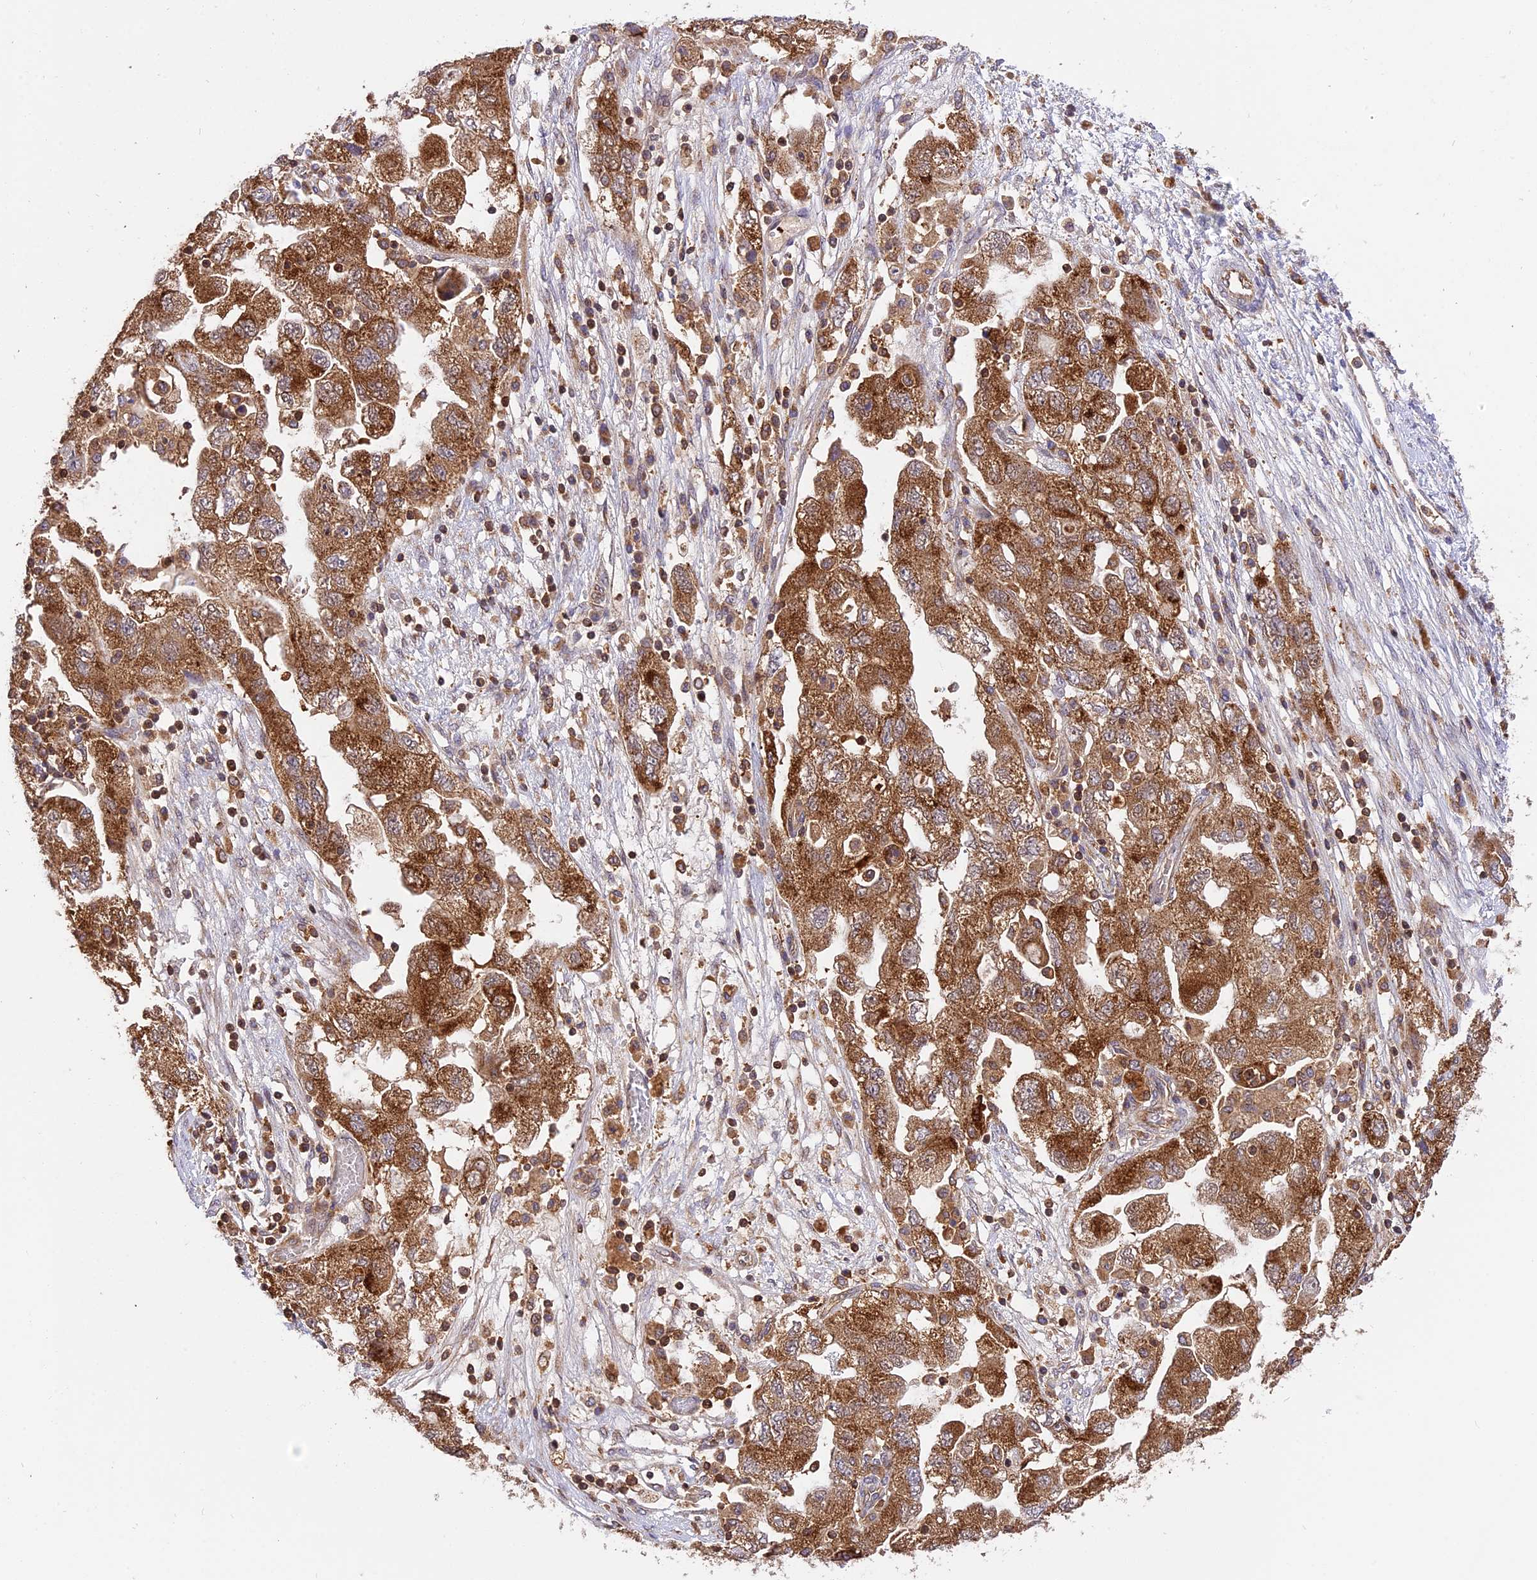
{"staining": {"intensity": "moderate", "quantity": ">75%", "location": "cytoplasmic/membranous"}, "tissue": "ovarian cancer", "cell_type": "Tumor cells", "image_type": "cancer", "snomed": [{"axis": "morphology", "description": "Carcinoma, NOS"}, {"axis": "morphology", "description": "Cystadenocarcinoma, serous, NOS"}, {"axis": "topography", "description": "Ovary"}], "caption": "Ovarian cancer stained with immunohistochemistry (IHC) reveals moderate cytoplasmic/membranous staining in approximately >75% of tumor cells.", "gene": "PEX3", "patient": {"sex": "female", "age": 69}}